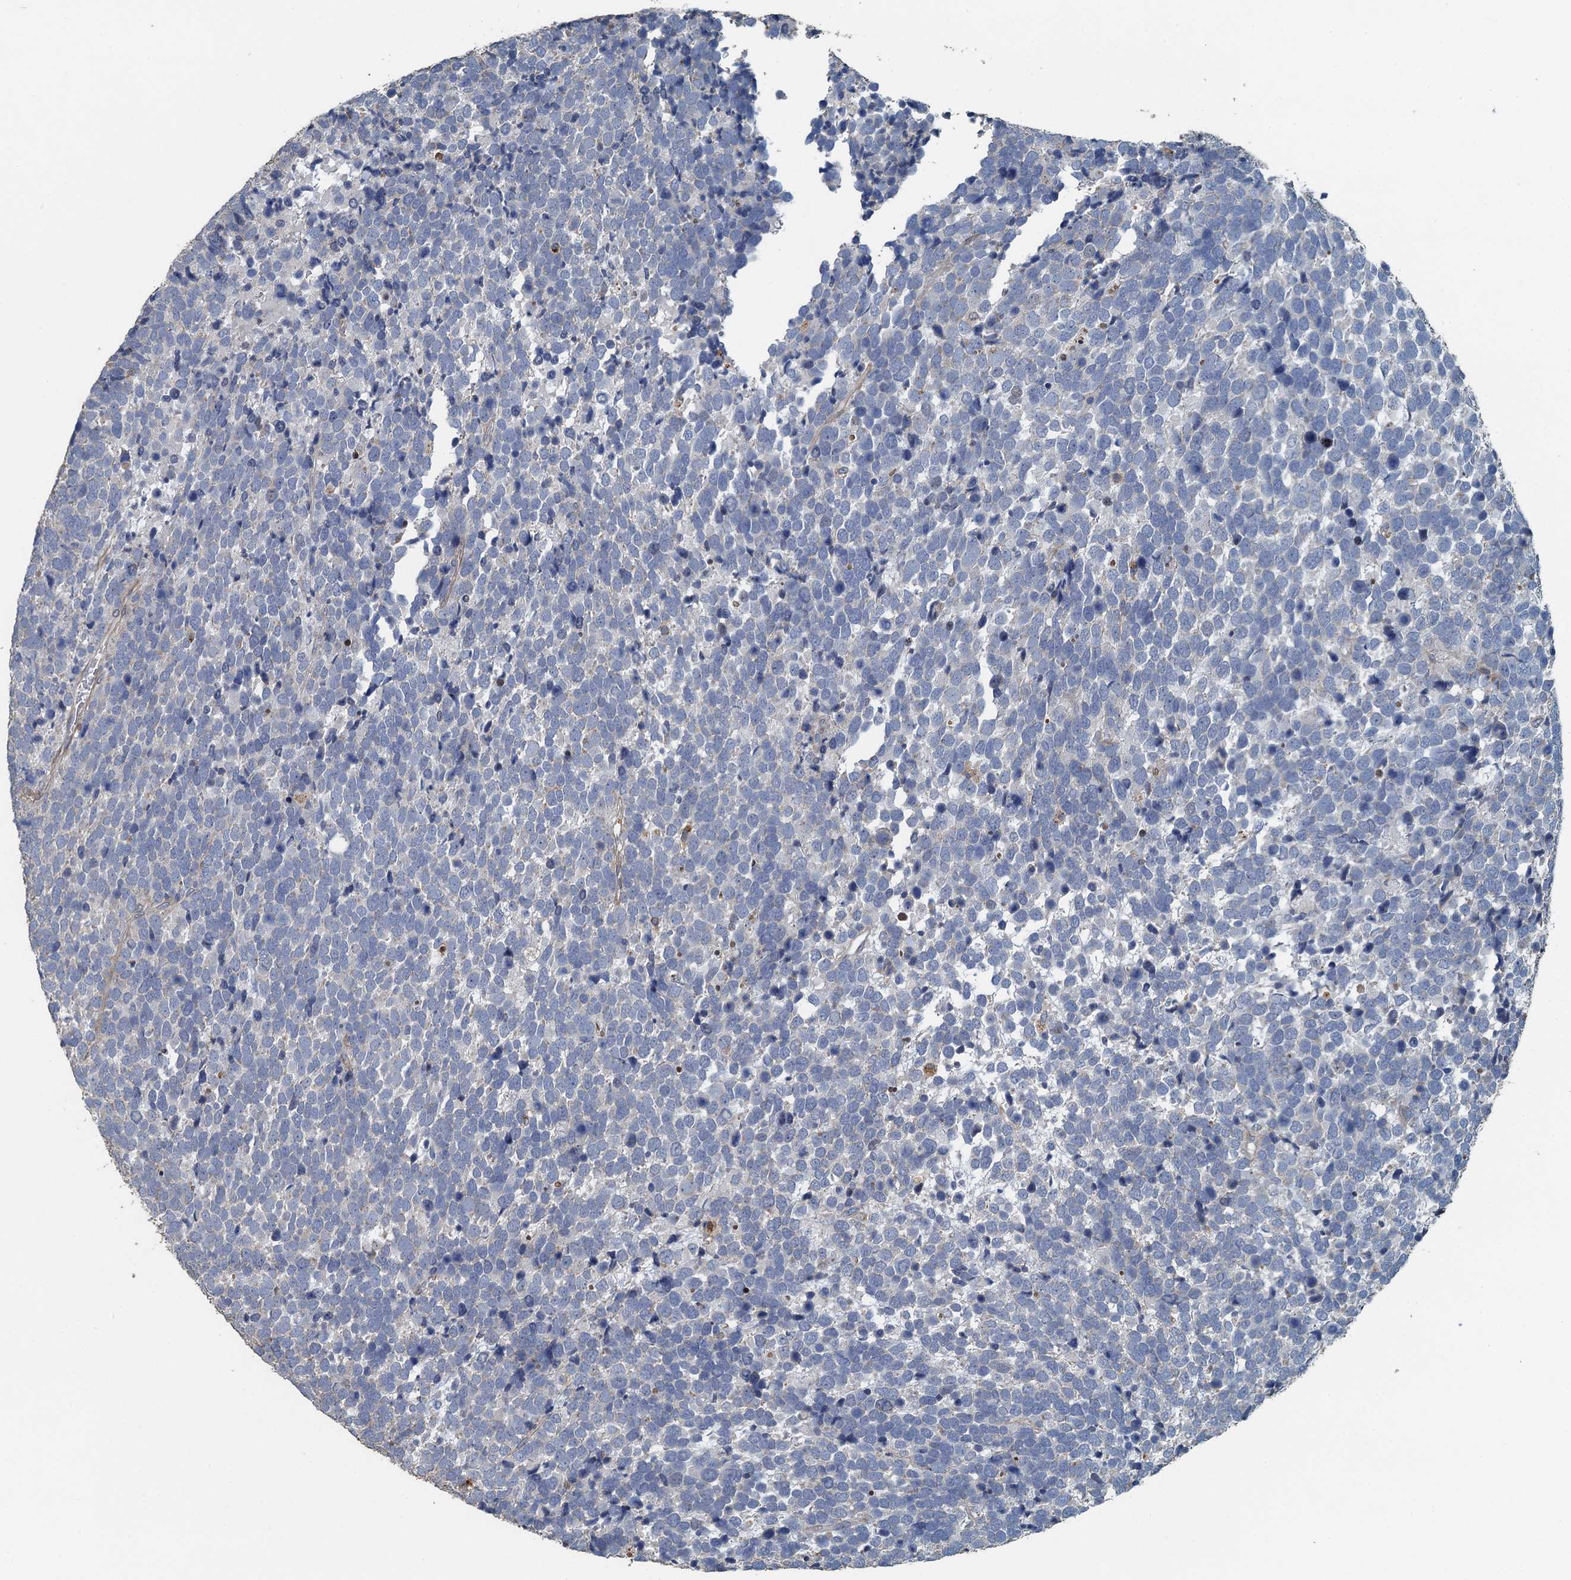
{"staining": {"intensity": "negative", "quantity": "none", "location": "none"}, "tissue": "urothelial cancer", "cell_type": "Tumor cells", "image_type": "cancer", "snomed": [{"axis": "morphology", "description": "Urothelial carcinoma, High grade"}, {"axis": "topography", "description": "Urinary bladder"}], "caption": "A high-resolution image shows immunohistochemistry staining of urothelial cancer, which shows no significant staining in tumor cells.", "gene": "AGRN", "patient": {"sex": "female", "age": 82}}